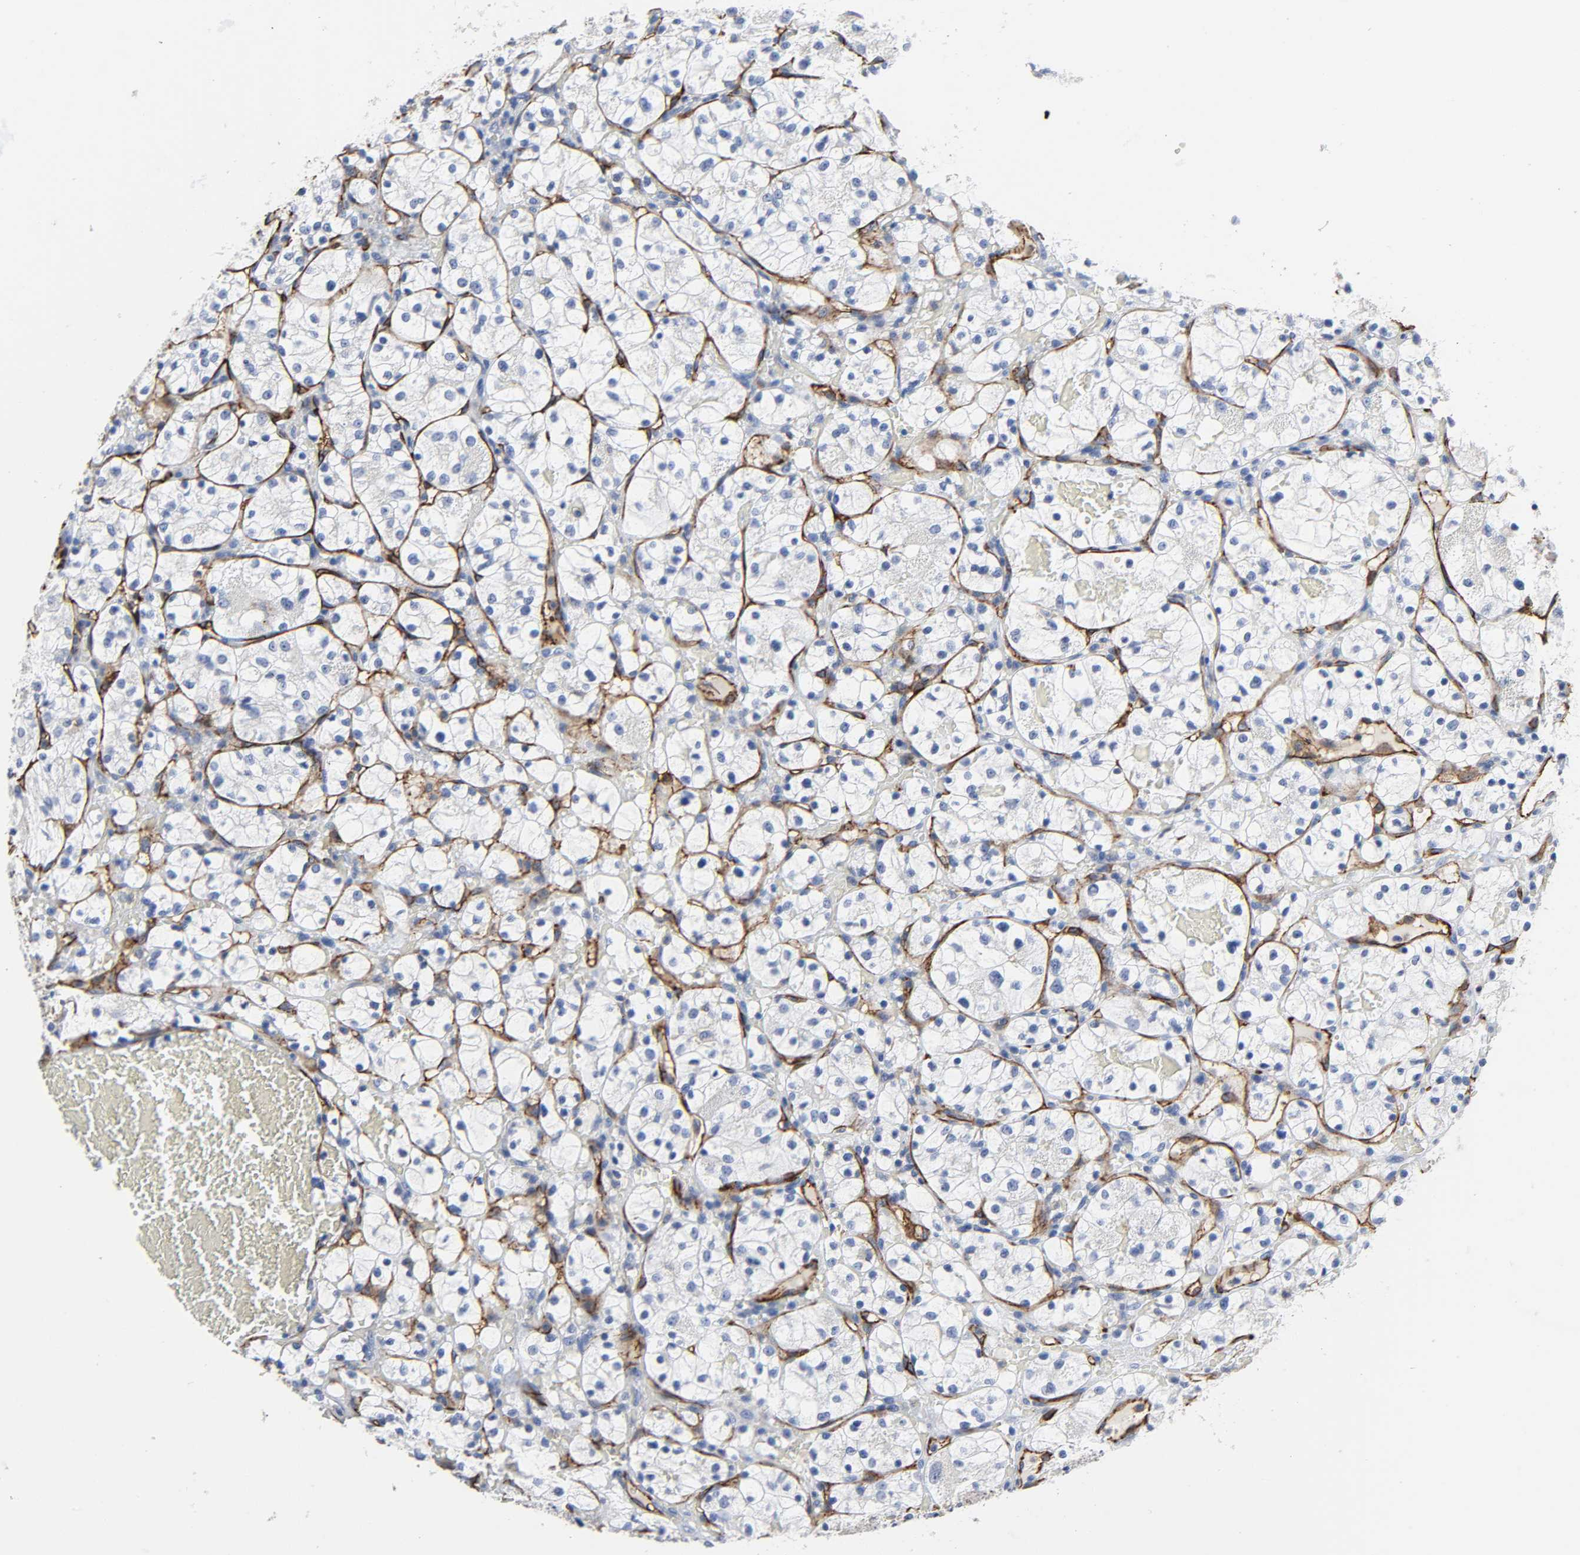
{"staining": {"intensity": "negative", "quantity": "none", "location": "none"}, "tissue": "renal cancer", "cell_type": "Tumor cells", "image_type": "cancer", "snomed": [{"axis": "morphology", "description": "Adenocarcinoma, NOS"}, {"axis": "topography", "description": "Kidney"}], "caption": "A high-resolution histopathology image shows IHC staining of renal cancer, which demonstrates no significant positivity in tumor cells.", "gene": "PECAM1", "patient": {"sex": "female", "age": 60}}